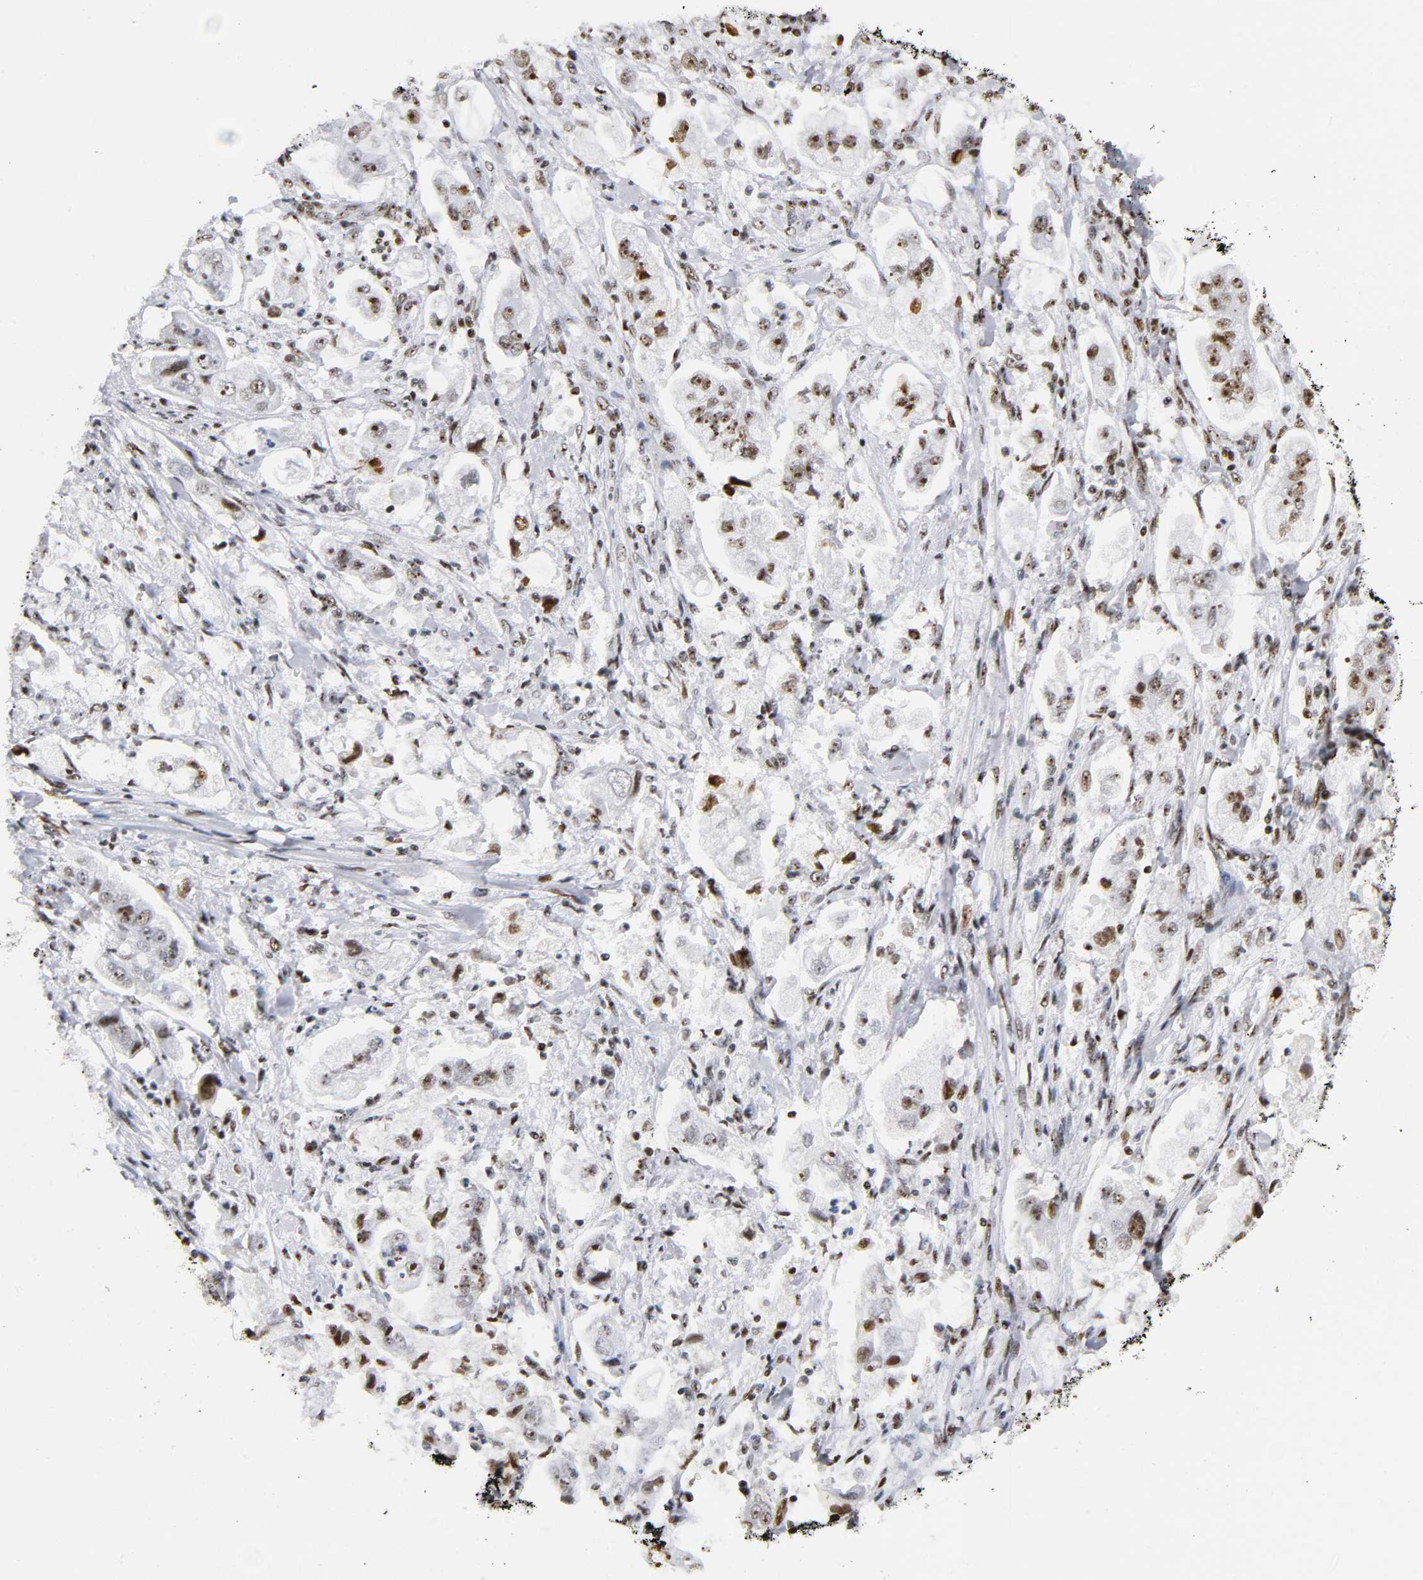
{"staining": {"intensity": "strong", "quantity": ">75%", "location": "nuclear"}, "tissue": "stomach cancer", "cell_type": "Tumor cells", "image_type": "cancer", "snomed": [{"axis": "morphology", "description": "Adenocarcinoma, NOS"}, {"axis": "topography", "description": "Stomach"}], "caption": "Human stomach cancer (adenocarcinoma) stained with a brown dye shows strong nuclear positive staining in about >75% of tumor cells.", "gene": "UBTF", "patient": {"sex": "male", "age": 62}}